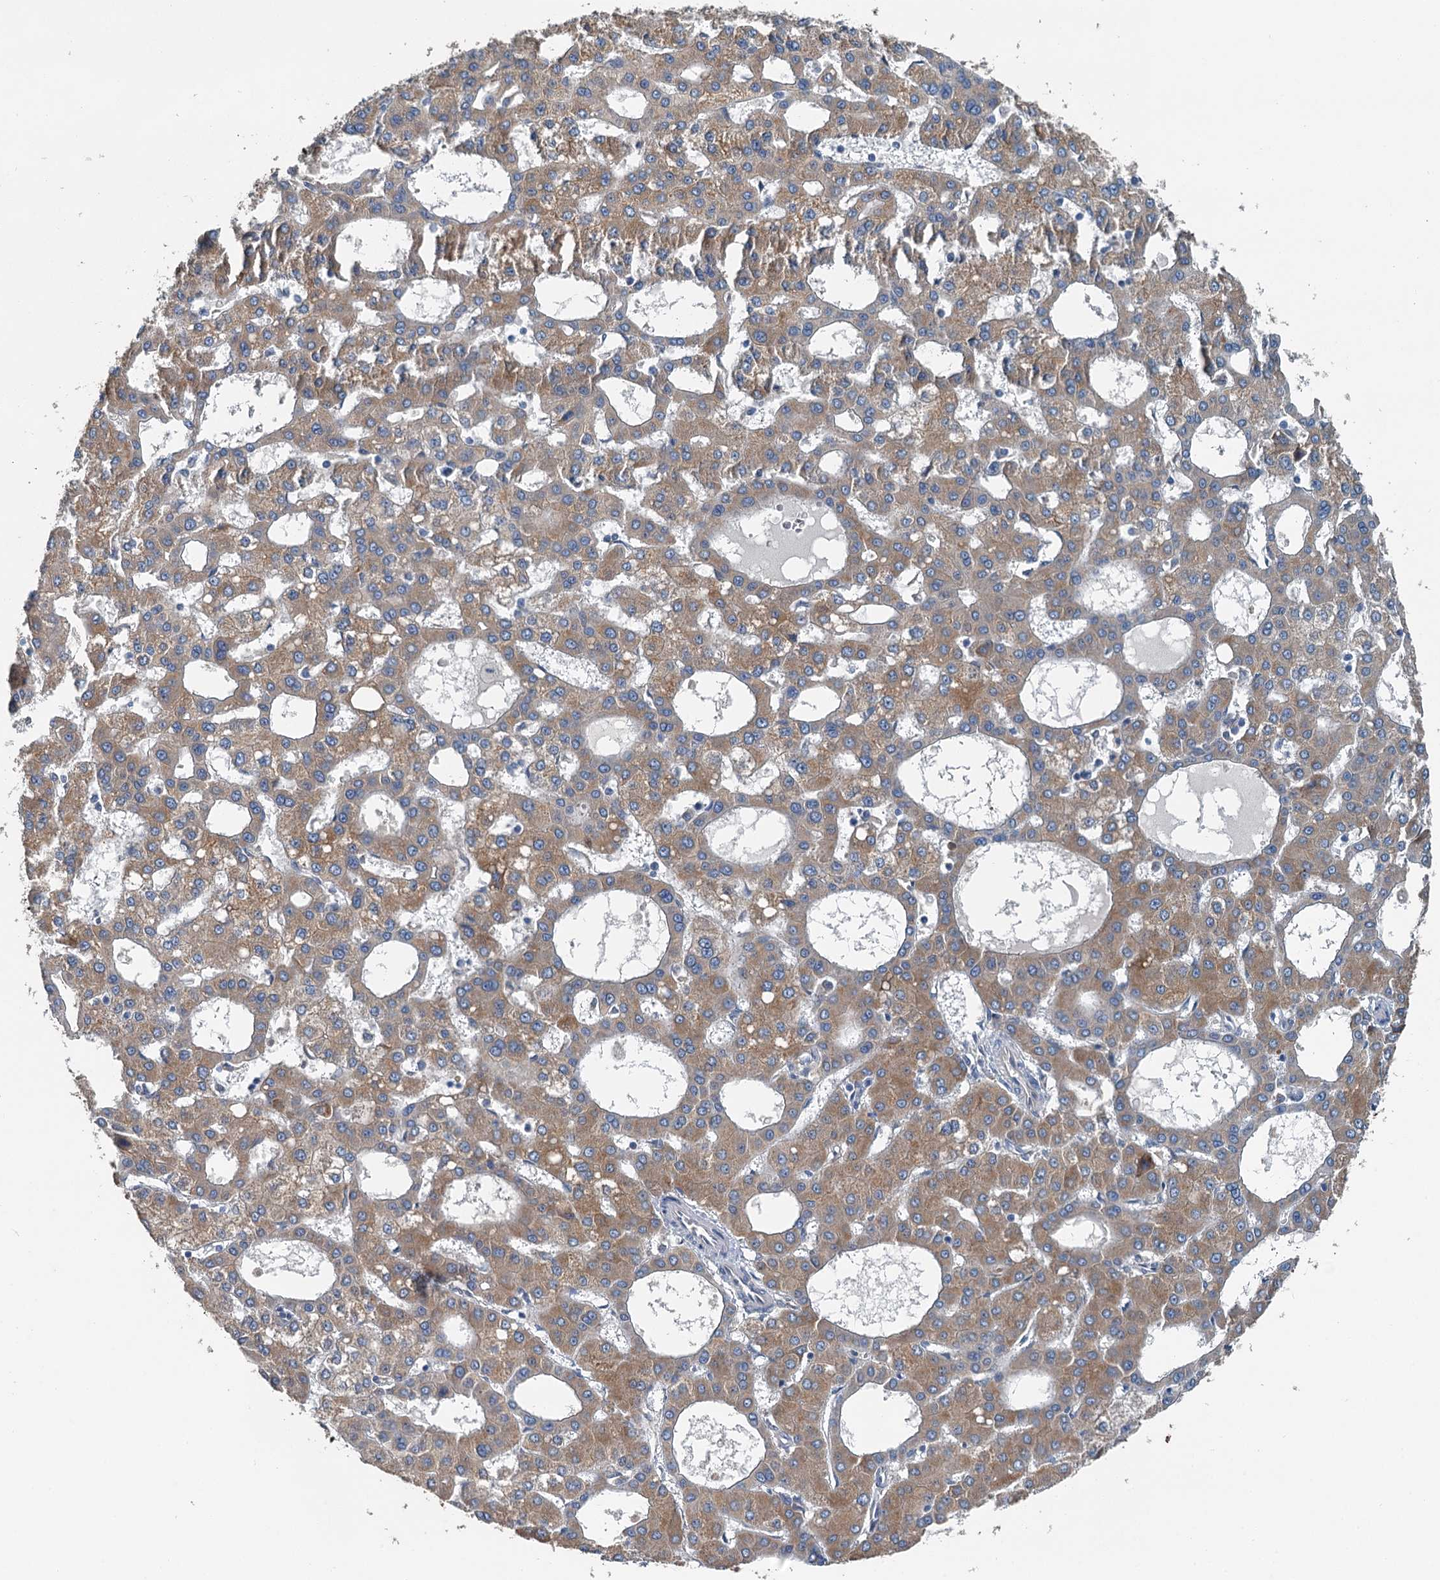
{"staining": {"intensity": "moderate", "quantity": ">75%", "location": "cytoplasmic/membranous"}, "tissue": "liver cancer", "cell_type": "Tumor cells", "image_type": "cancer", "snomed": [{"axis": "morphology", "description": "Carcinoma, Hepatocellular, NOS"}, {"axis": "topography", "description": "Liver"}], "caption": "An immunohistochemistry micrograph of tumor tissue is shown. Protein staining in brown highlights moderate cytoplasmic/membranous positivity in hepatocellular carcinoma (liver) within tumor cells.", "gene": "C6orf120", "patient": {"sex": "male", "age": 47}}